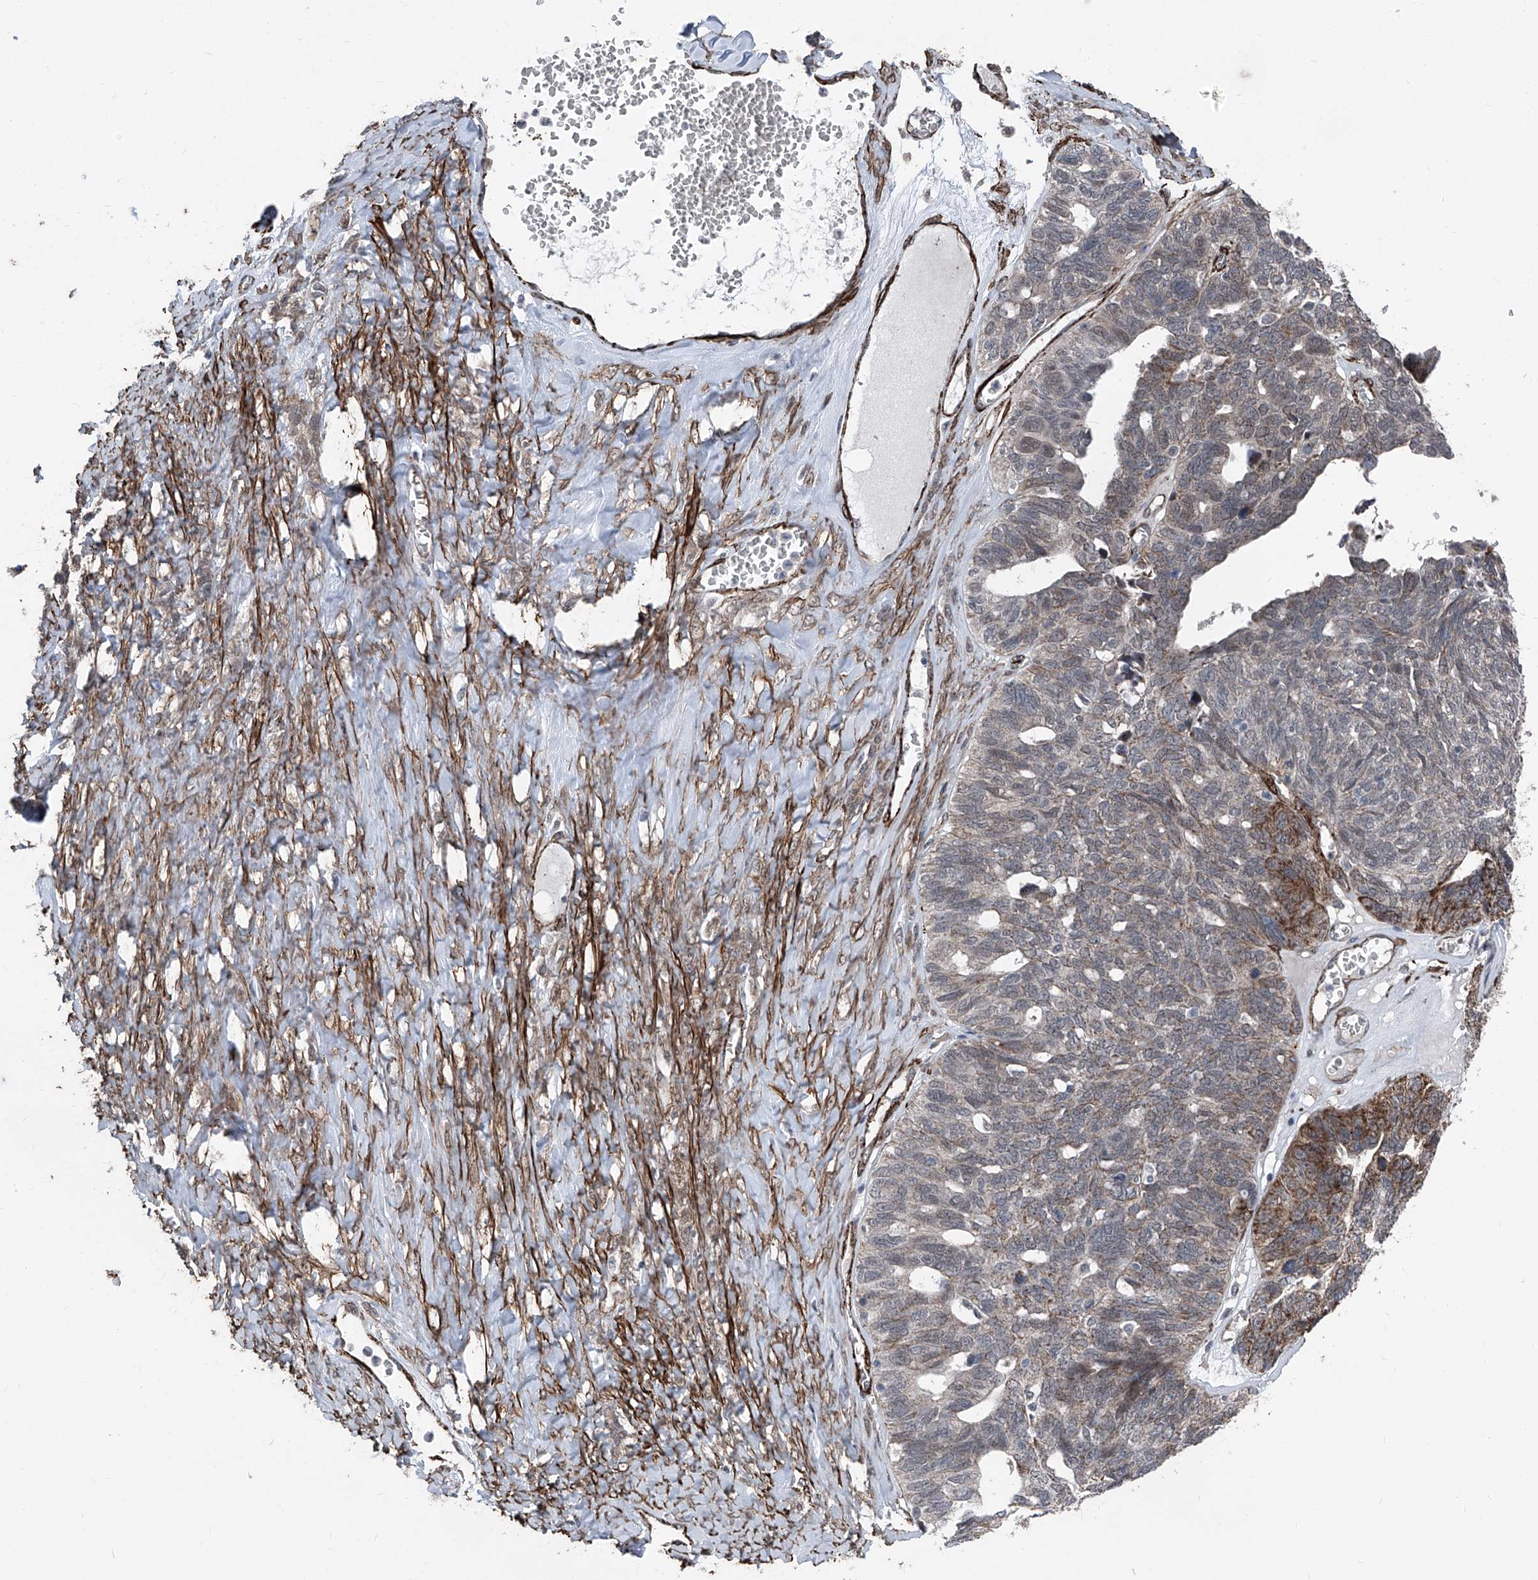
{"staining": {"intensity": "moderate", "quantity": "<25%", "location": "cytoplasmic/membranous"}, "tissue": "ovarian cancer", "cell_type": "Tumor cells", "image_type": "cancer", "snomed": [{"axis": "morphology", "description": "Cystadenocarcinoma, serous, NOS"}, {"axis": "topography", "description": "Ovary"}], "caption": "Protein staining reveals moderate cytoplasmic/membranous expression in about <25% of tumor cells in ovarian serous cystadenocarcinoma.", "gene": "COA7", "patient": {"sex": "female", "age": 79}}